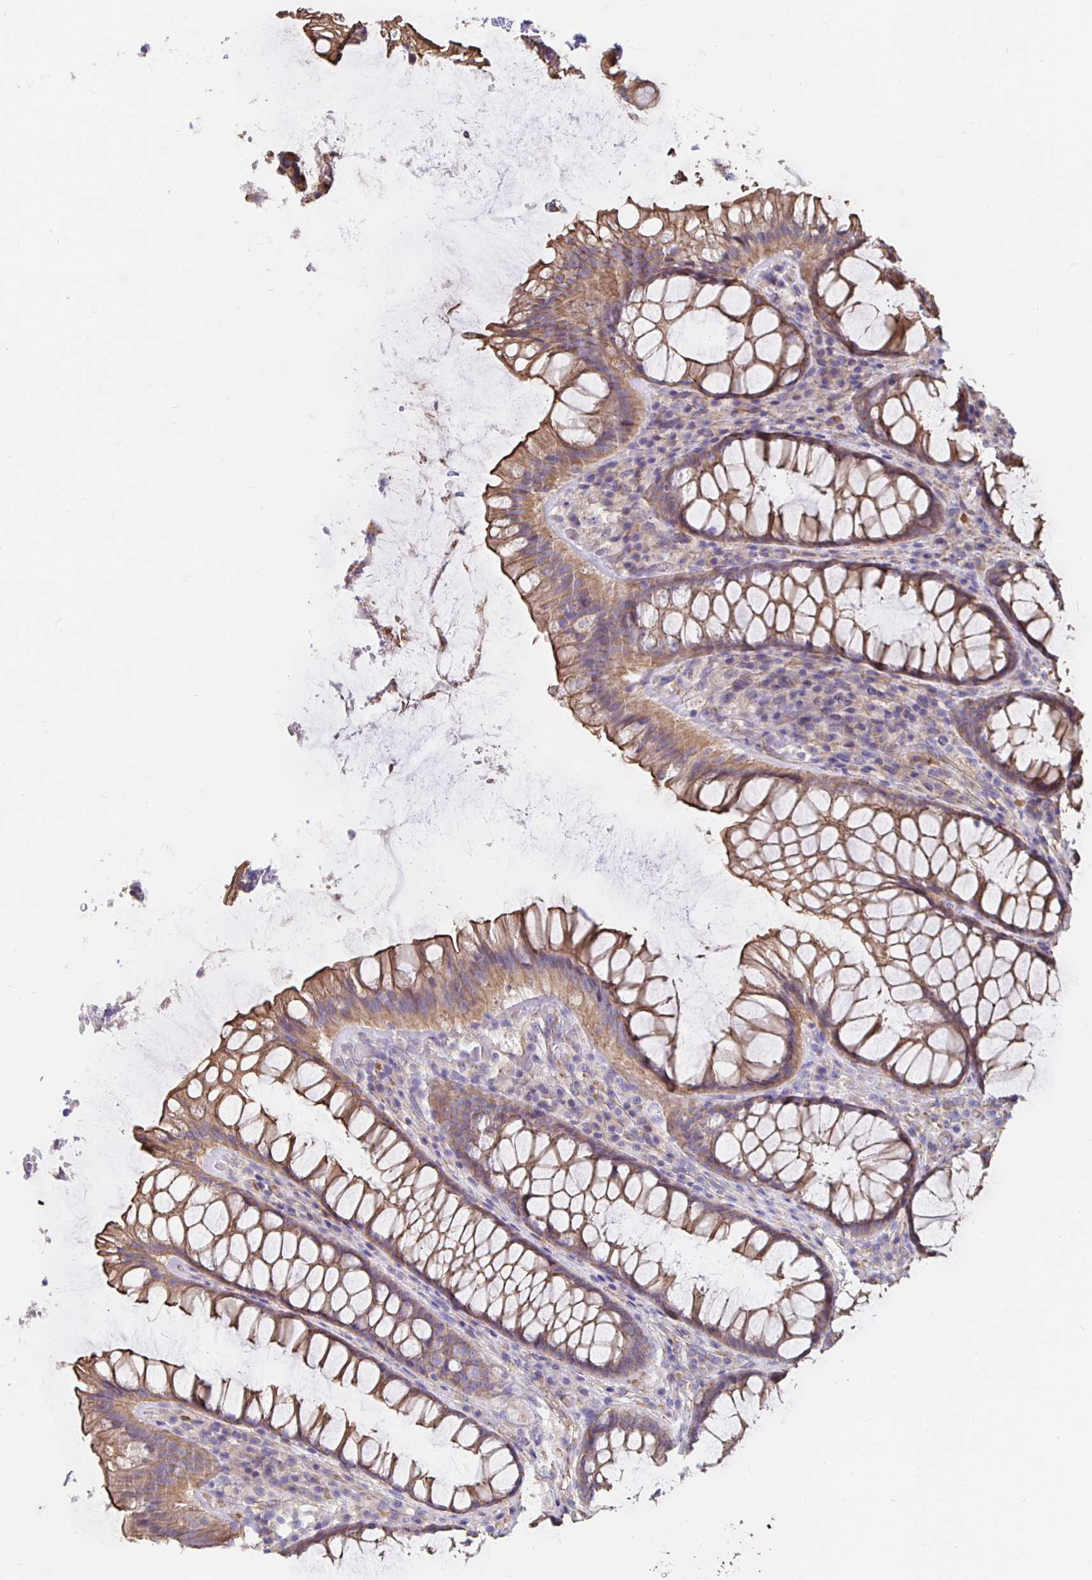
{"staining": {"intensity": "moderate", "quantity": ">75%", "location": "cytoplasmic/membranous"}, "tissue": "rectum", "cell_type": "Glandular cells", "image_type": "normal", "snomed": [{"axis": "morphology", "description": "Normal tissue, NOS"}, {"axis": "topography", "description": "Rectum"}], "caption": "Protein staining demonstrates moderate cytoplasmic/membranous staining in approximately >75% of glandular cells in benign rectum.", "gene": "ARHGEF39", "patient": {"sex": "male", "age": 72}}